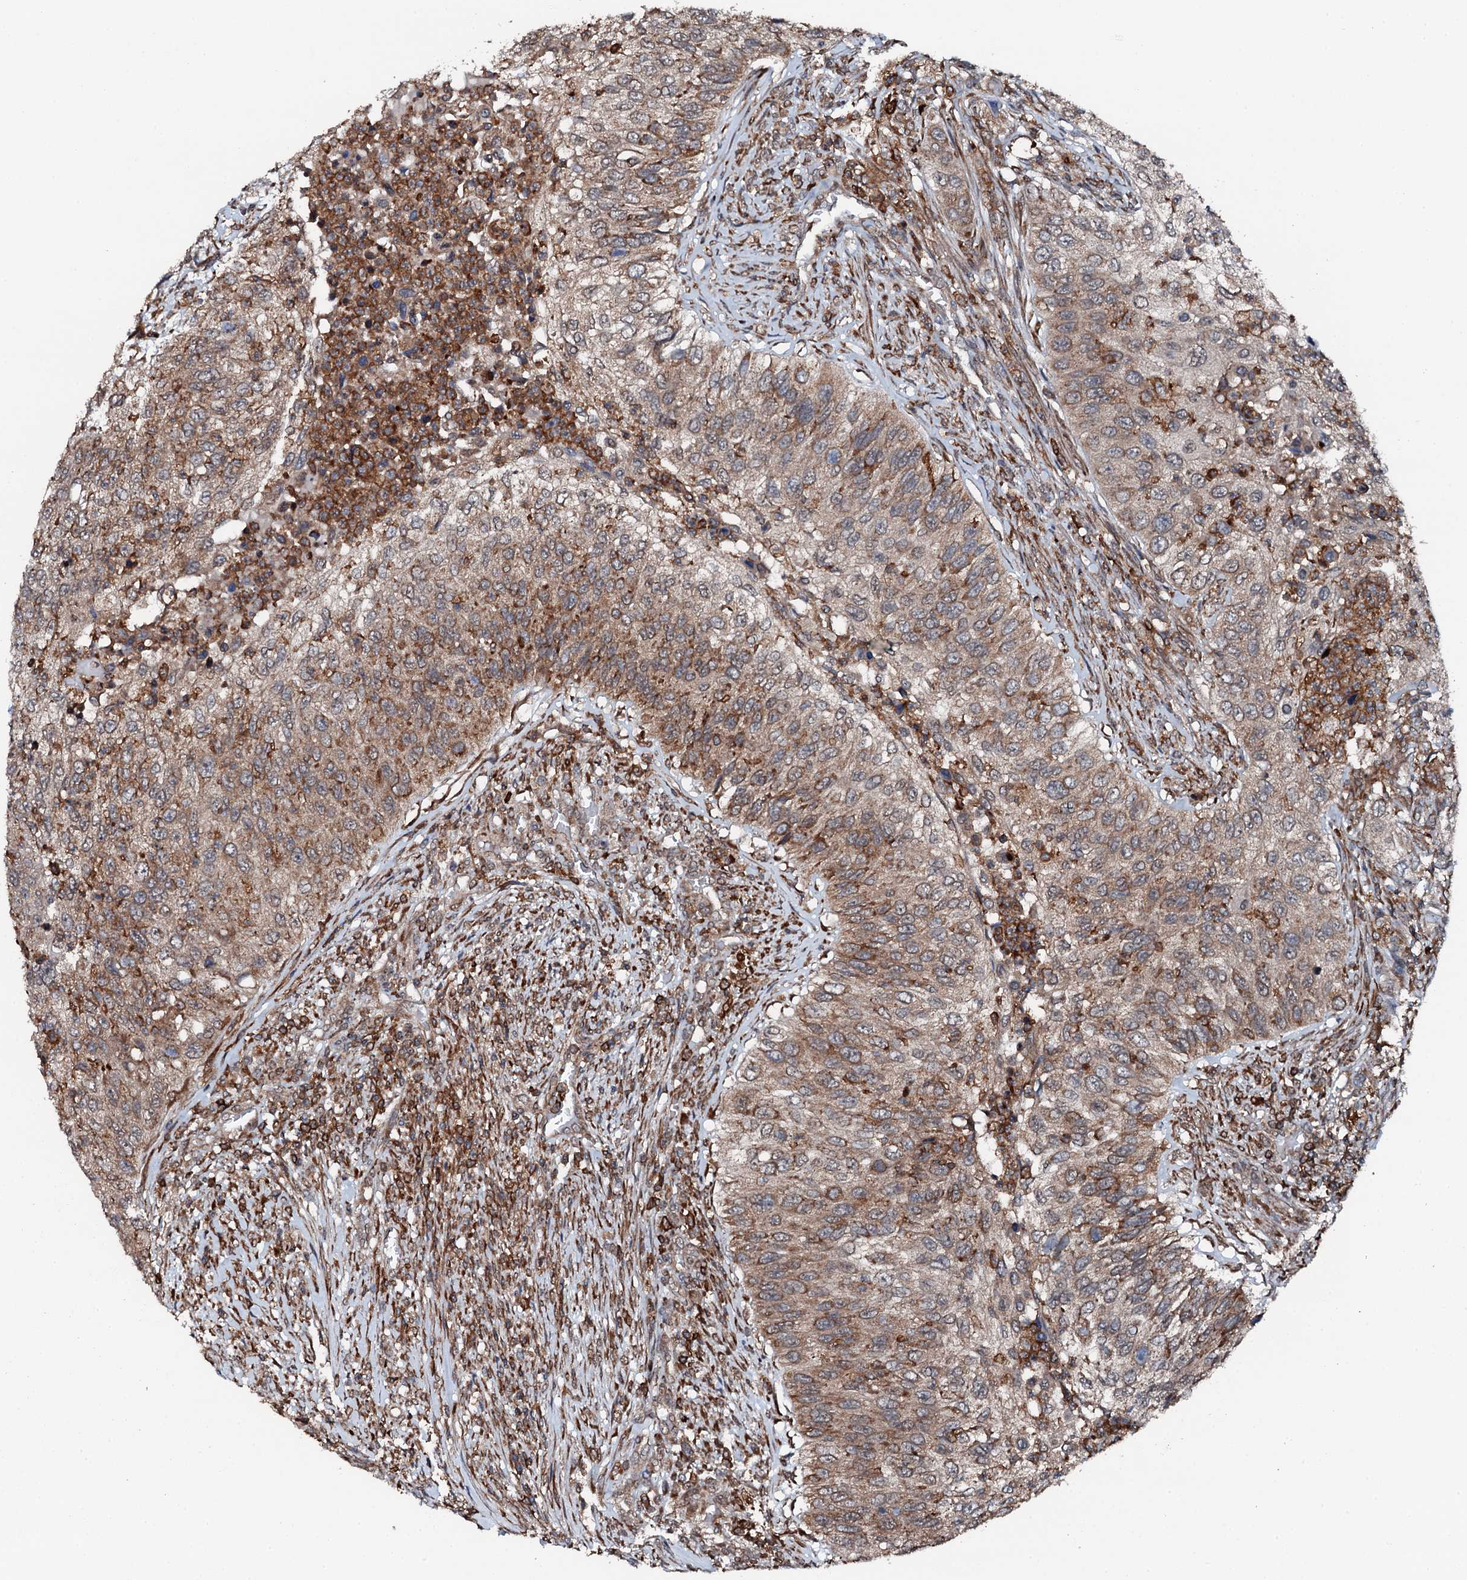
{"staining": {"intensity": "moderate", "quantity": ">75%", "location": "cytoplasmic/membranous"}, "tissue": "urothelial cancer", "cell_type": "Tumor cells", "image_type": "cancer", "snomed": [{"axis": "morphology", "description": "Urothelial carcinoma, High grade"}, {"axis": "topography", "description": "Urinary bladder"}], "caption": "High-magnification brightfield microscopy of urothelial cancer stained with DAB (brown) and counterstained with hematoxylin (blue). tumor cells exhibit moderate cytoplasmic/membranous expression is identified in about>75% of cells. Immunohistochemistry stains the protein in brown and the nuclei are stained blue.", "gene": "EDC4", "patient": {"sex": "female", "age": 60}}